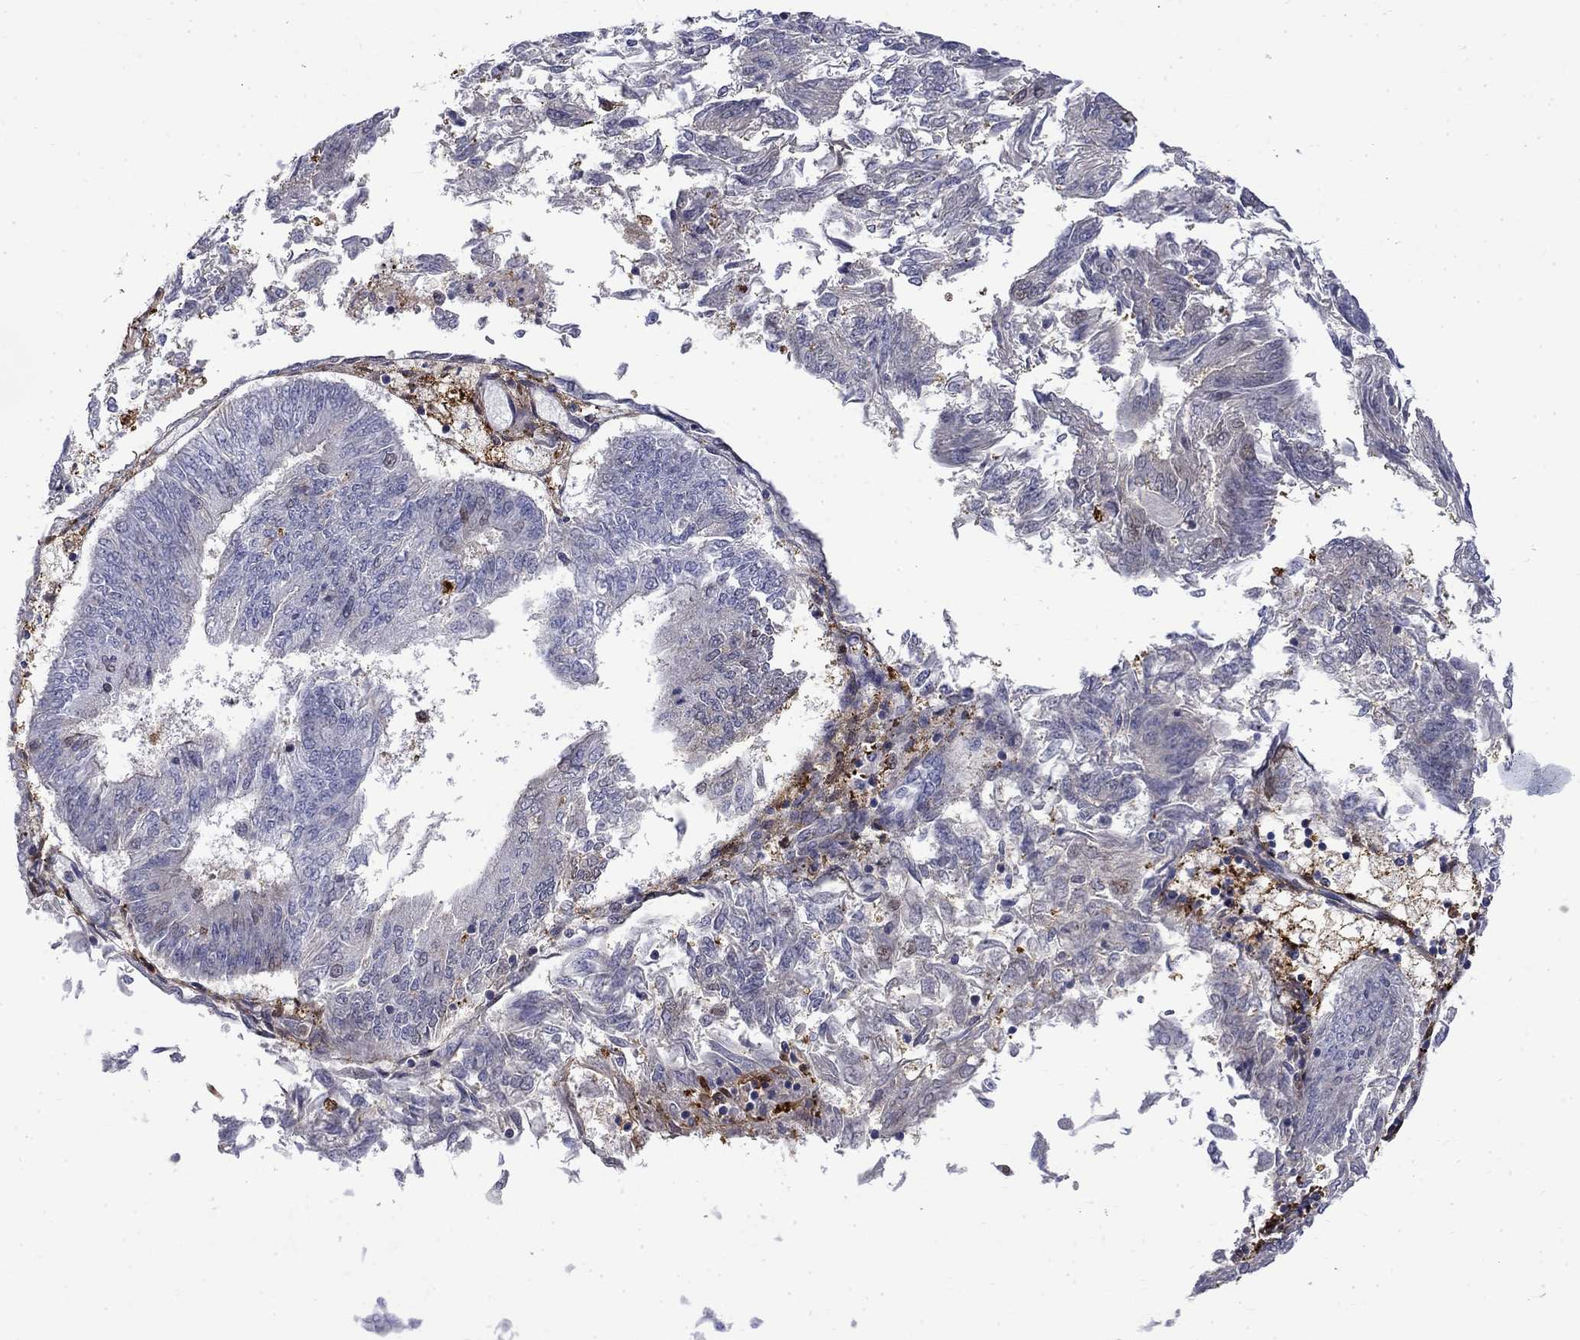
{"staining": {"intensity": "strong", "quantity": "<25%", "location": "cytoplasmic/membranous,nuclear"}, "tissue": "endometrial cancer", "cell_type": "Tumor cells", "image_type": "cancer", "snomed": [{"axis": "morphology", "description": "Adenocarcinoma, NOS"}, {"axis": "topography", "description": "Endometrium"}], "caption": "Adenocarcinoma (endometrial) tissue exhibits strong cytoplasmic/membranous and nuclear expression in about <25% of tumor cells", "gene": "PCBP3", "patient": {"sex": "female", "age": 58}}